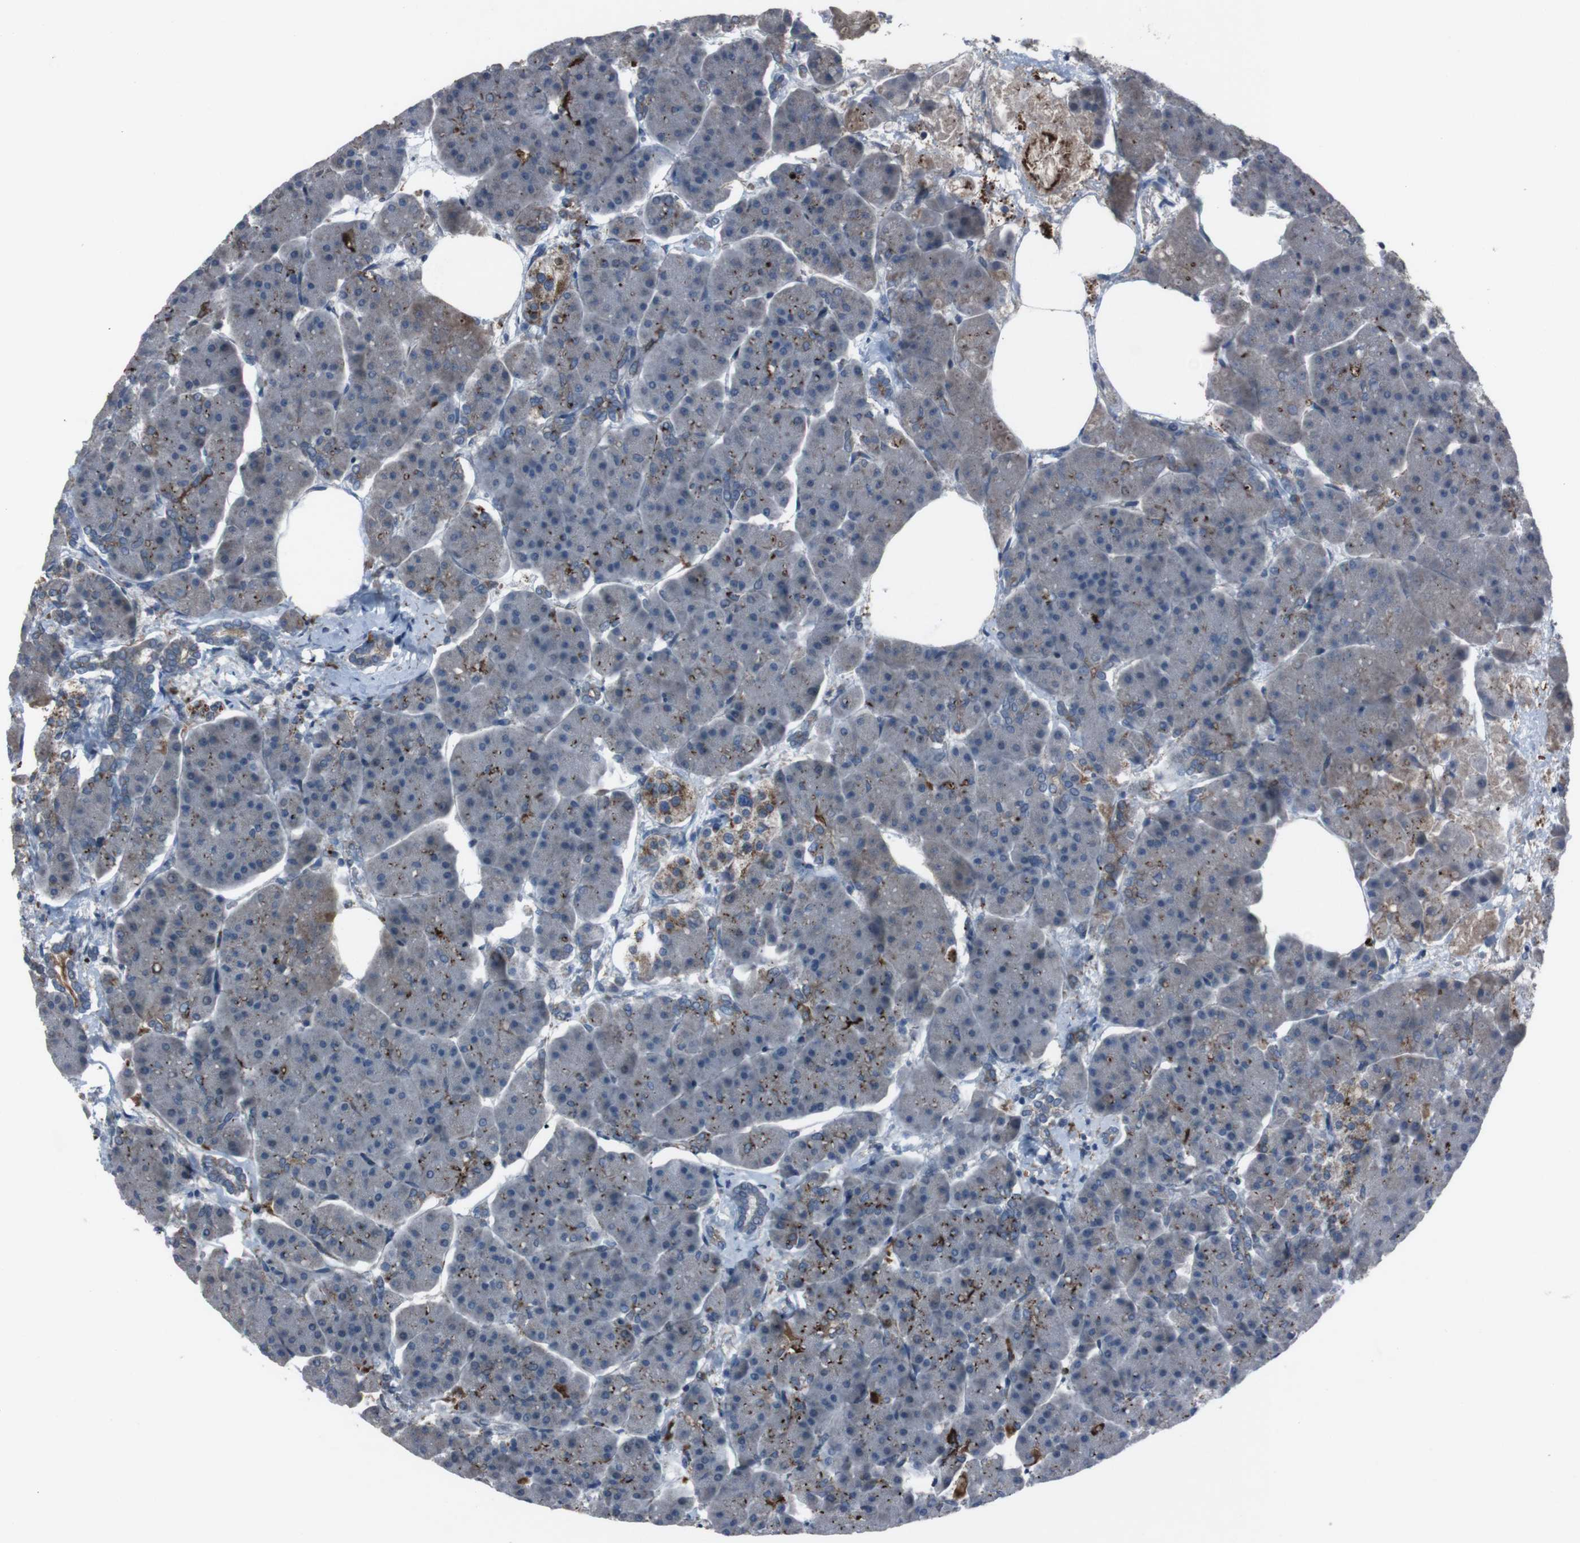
{"staining": {"intensity": "moderate", "quantity": "<25%", "location": "cytoplasmic/membranous"}, "tissue": "pancreas", "cell_type": "Exocrine glandular cells", "image_type": "normal", "snomed": [{"axis": "morphology", "description": "Normal tissue, NOS"}, {"axis": "topography", "description": "Pancreas"}], "caption": "Human pancreas stained with a brown dye reveals moderate cytoplasmic/membranous positive positivity in approximately <25% of exocrine glandular cells.", "gene": "EFNA5", "patient": {"sex": "female", "age": 70}}